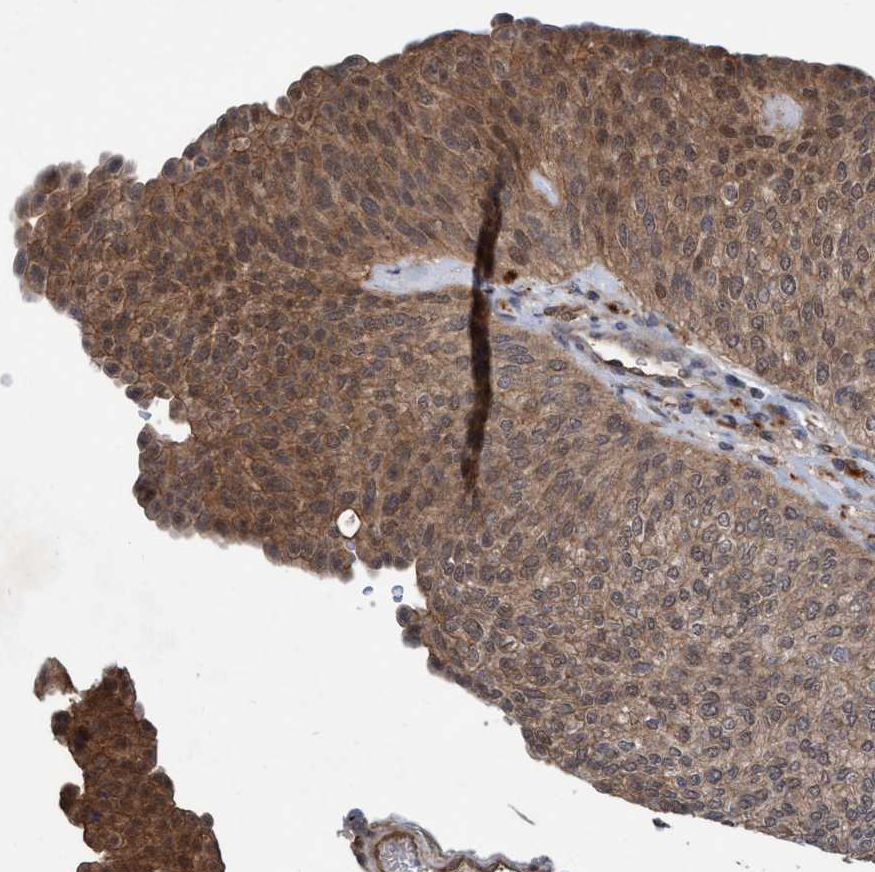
{"staining": {"intensity": "moderate", "quantity": ">75%", "location": "cytoplasmic/membranous"}, "tissue": "urothelial cancer", "cell_type": "Tumor cells", "image_type": "cancer", "snomed": [{"axis": "morphology", "description": "Urothelial carcinoma, Low grade"}, {"axis": "topography", "description": "Urinary bladder"}], "caption": "This image demonstrates immunohistochemistry staining of human urothelial carcinoma (low-grade), with medium moderate cytoplasmic/membranous staining in approximately >75% of tumor cells.", "gene": "TRIM65", "patient": {"sex": "female", "age": 79}}